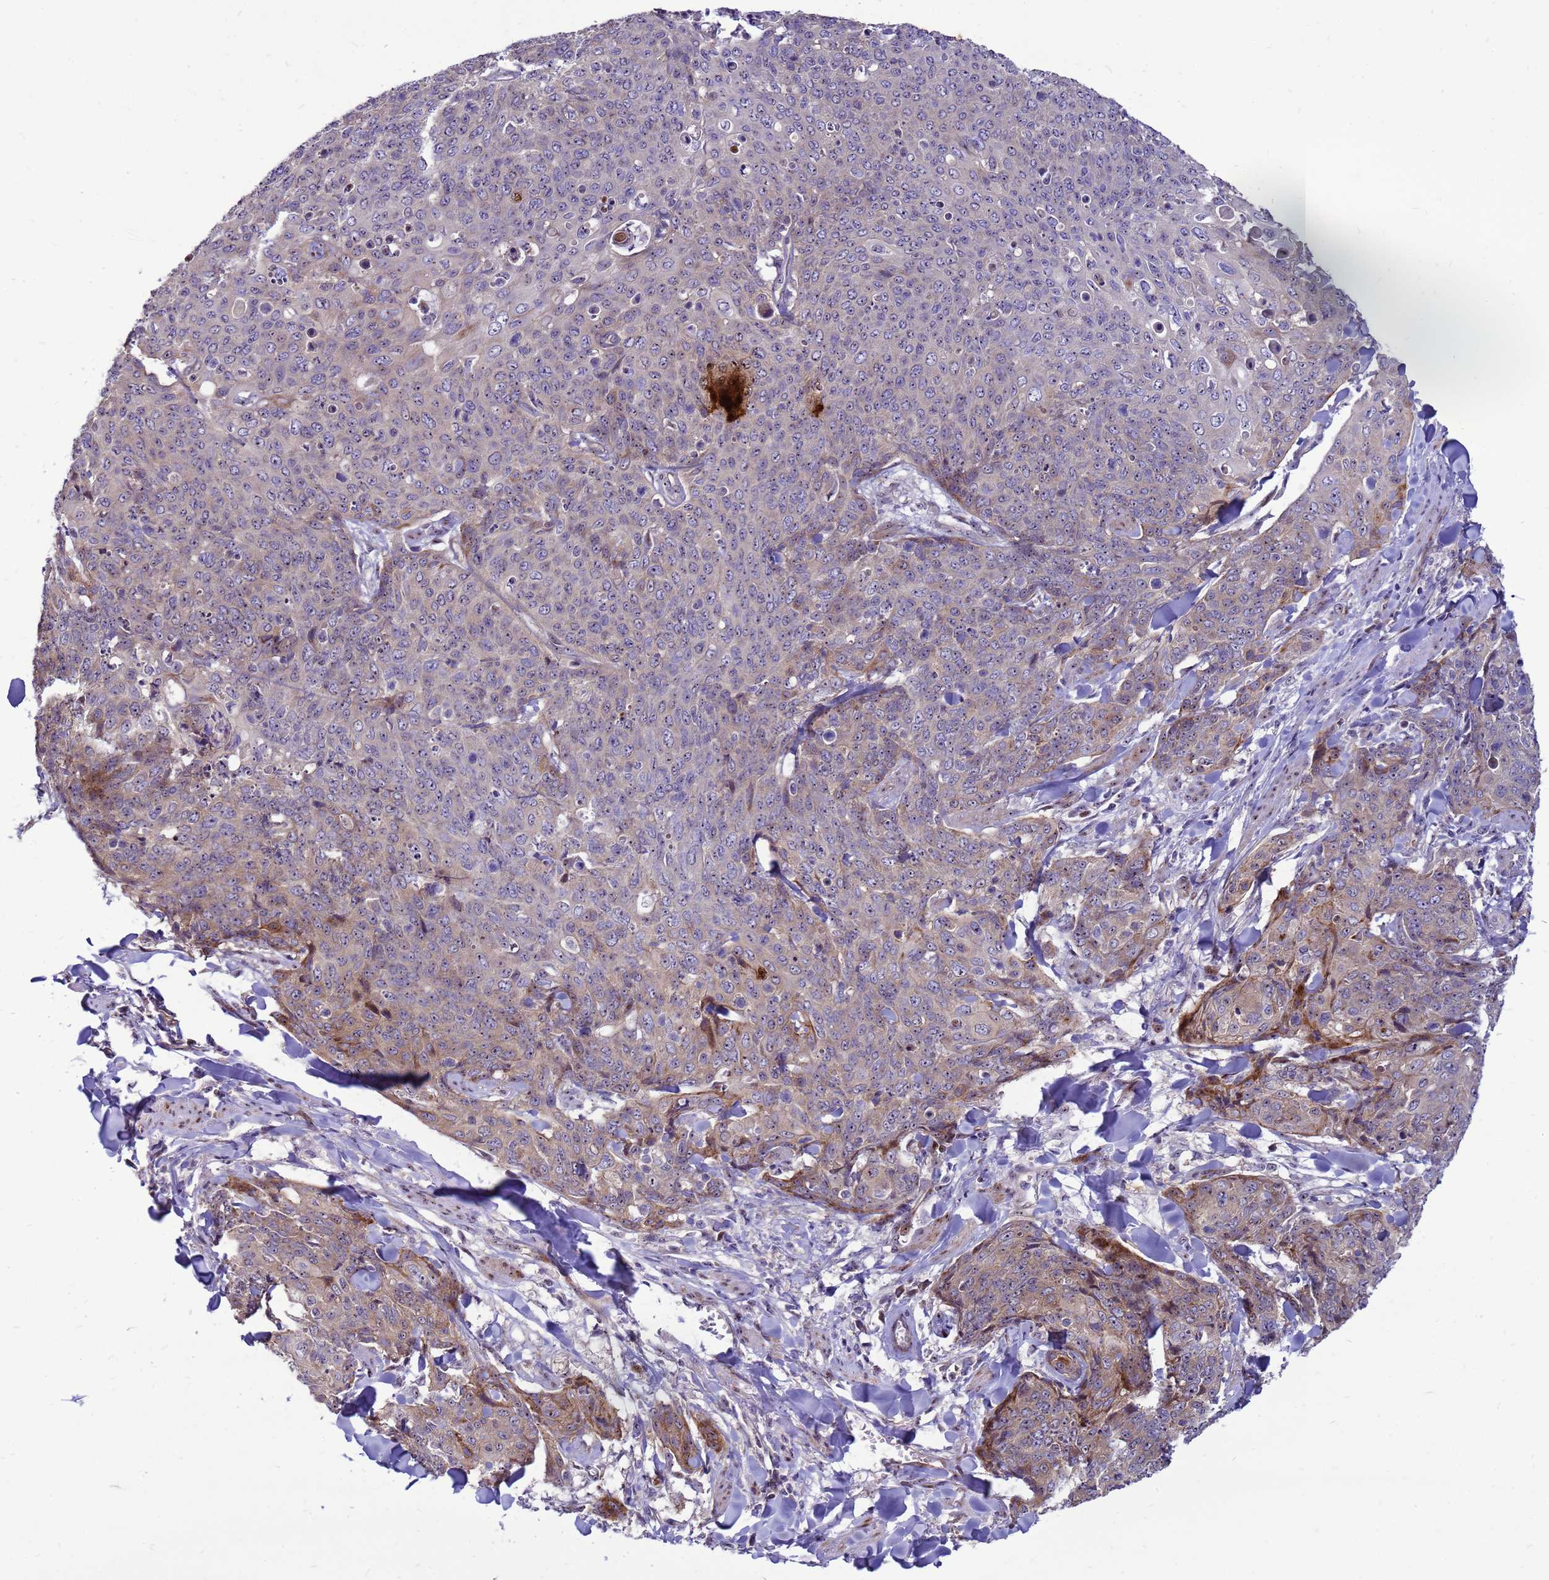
{"staining": {"intensity": "moderate", "quantity": "<25%", "location": "cytoplasmic/membranous"}, "tissue": "skin cancer", "cell_type": "Tumor cells", "image_type": "cancer", "snomed": [{"axis": "morphology", "description": "Squamous cell carcinoma, NOS"}, {"axis": "topography", "description": "Skin"}, {"axis": "topography", "description": "Vulva"}], "caption": "Skin squamous cell carcinoma stained for a protein (brown) exhibits moderate cytoplasmic/membranous positive positivity in approximately <25% of tumor cells.", "gene": "RSPO1", "patient": {"sex": "female", "age": 85}}